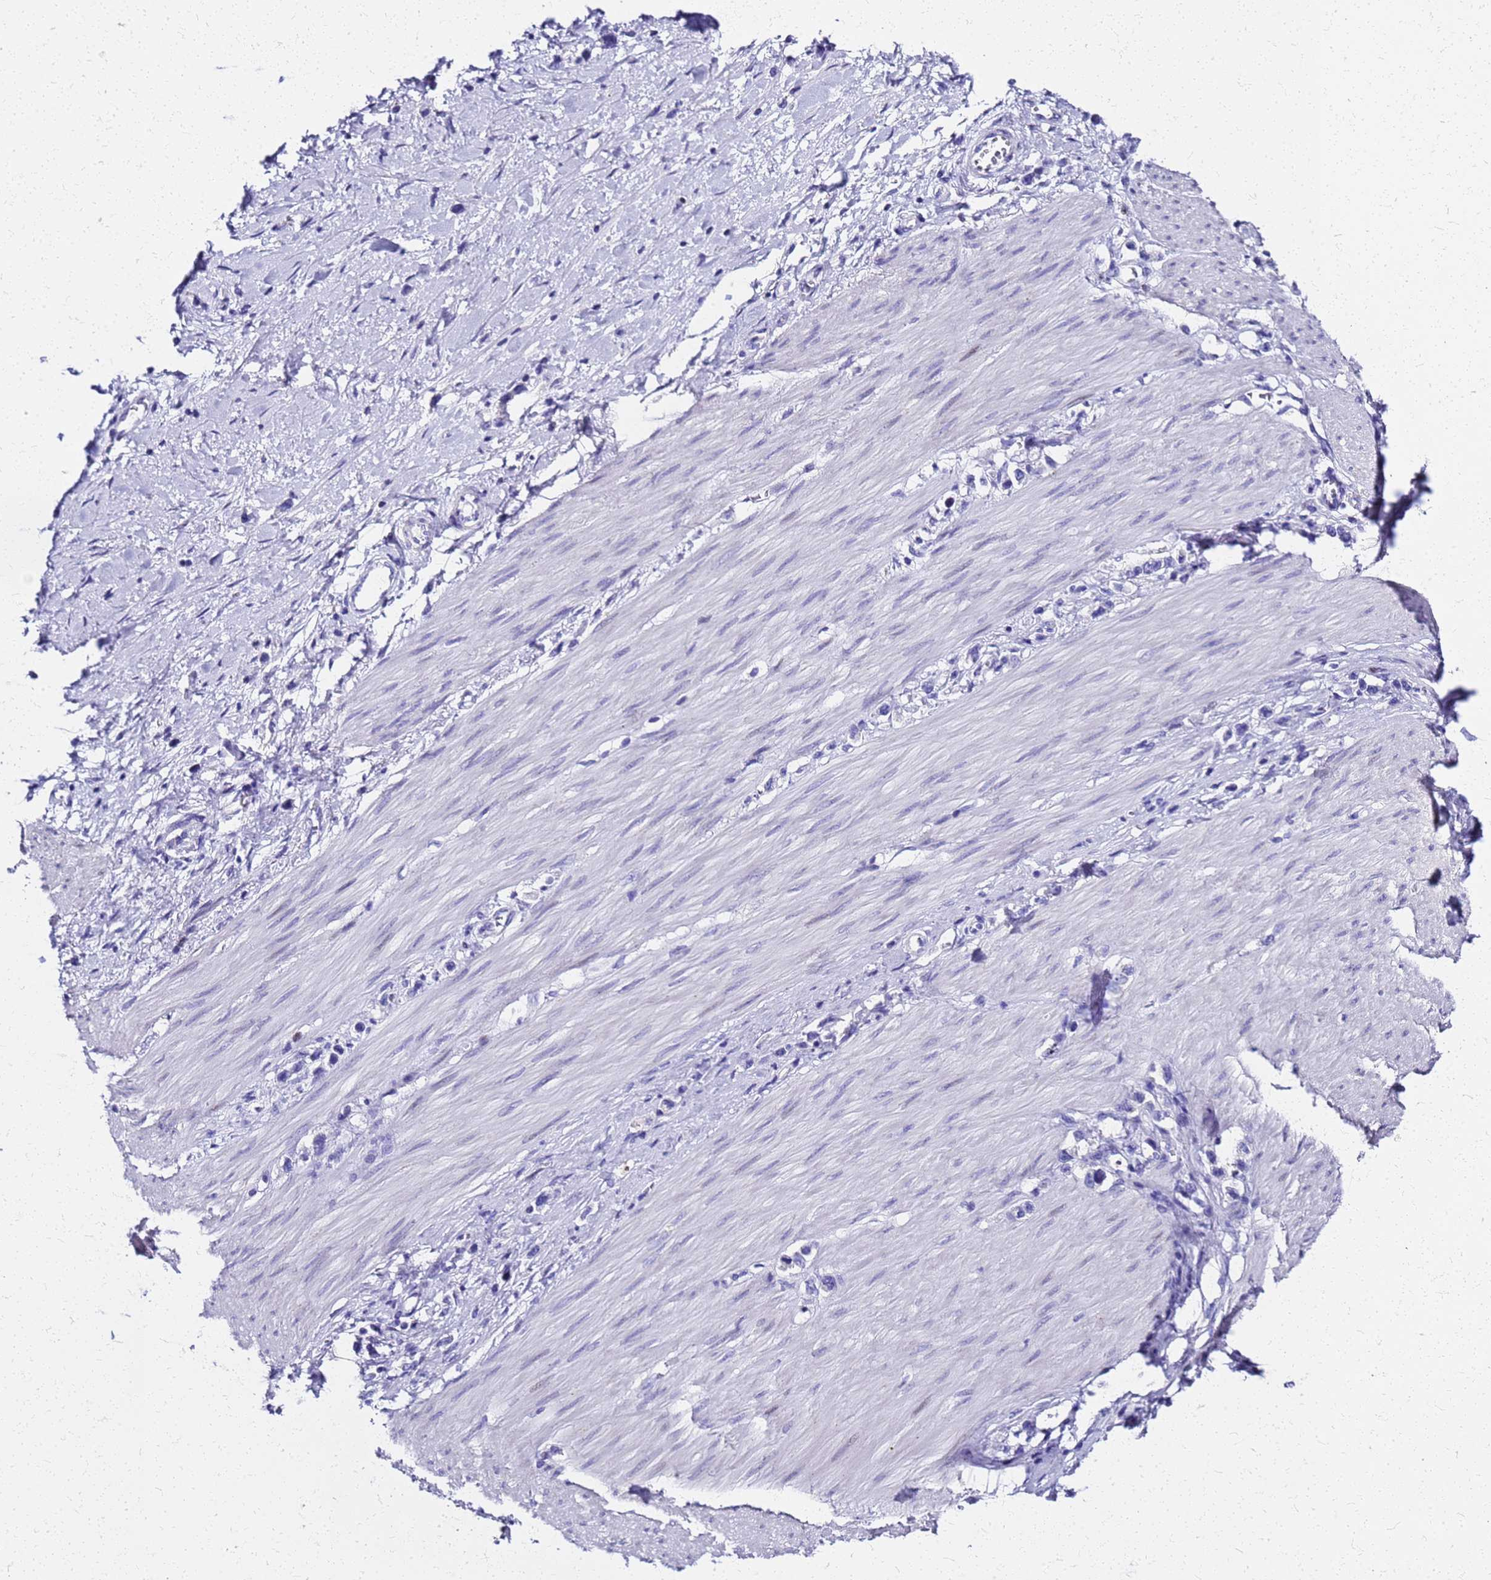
{"staining": {"intensity": "negative", "quantity": "none", "location": "none"}, "tissue": "stomach cancer", "cell_type": "Tumor cells", "image_type": "cancer", "snomed": [{"axis": "morphology", "description": "Normal tissue, NOS"}, {"axis": "morphology", "description": "Adenocarcinoma, NOS"}, {"axis": "topography", "description": "Stomach, upper"}, {"axis": "topography", "description": "Stomach"}], "caption": "High magnification brightfield microscopy of stomach cancer stained with DAB (brown) and counterstained with hematoxylin (blue): tumor cells show no significant positivity. (Stains: DAB immunohistochemistry (IHC) with hematoxylin counter stain, Microscopy: brightfield microscopy at high magnification).", "gene": "SMIM21", "patient": {"sex": "female", "age": 65}}